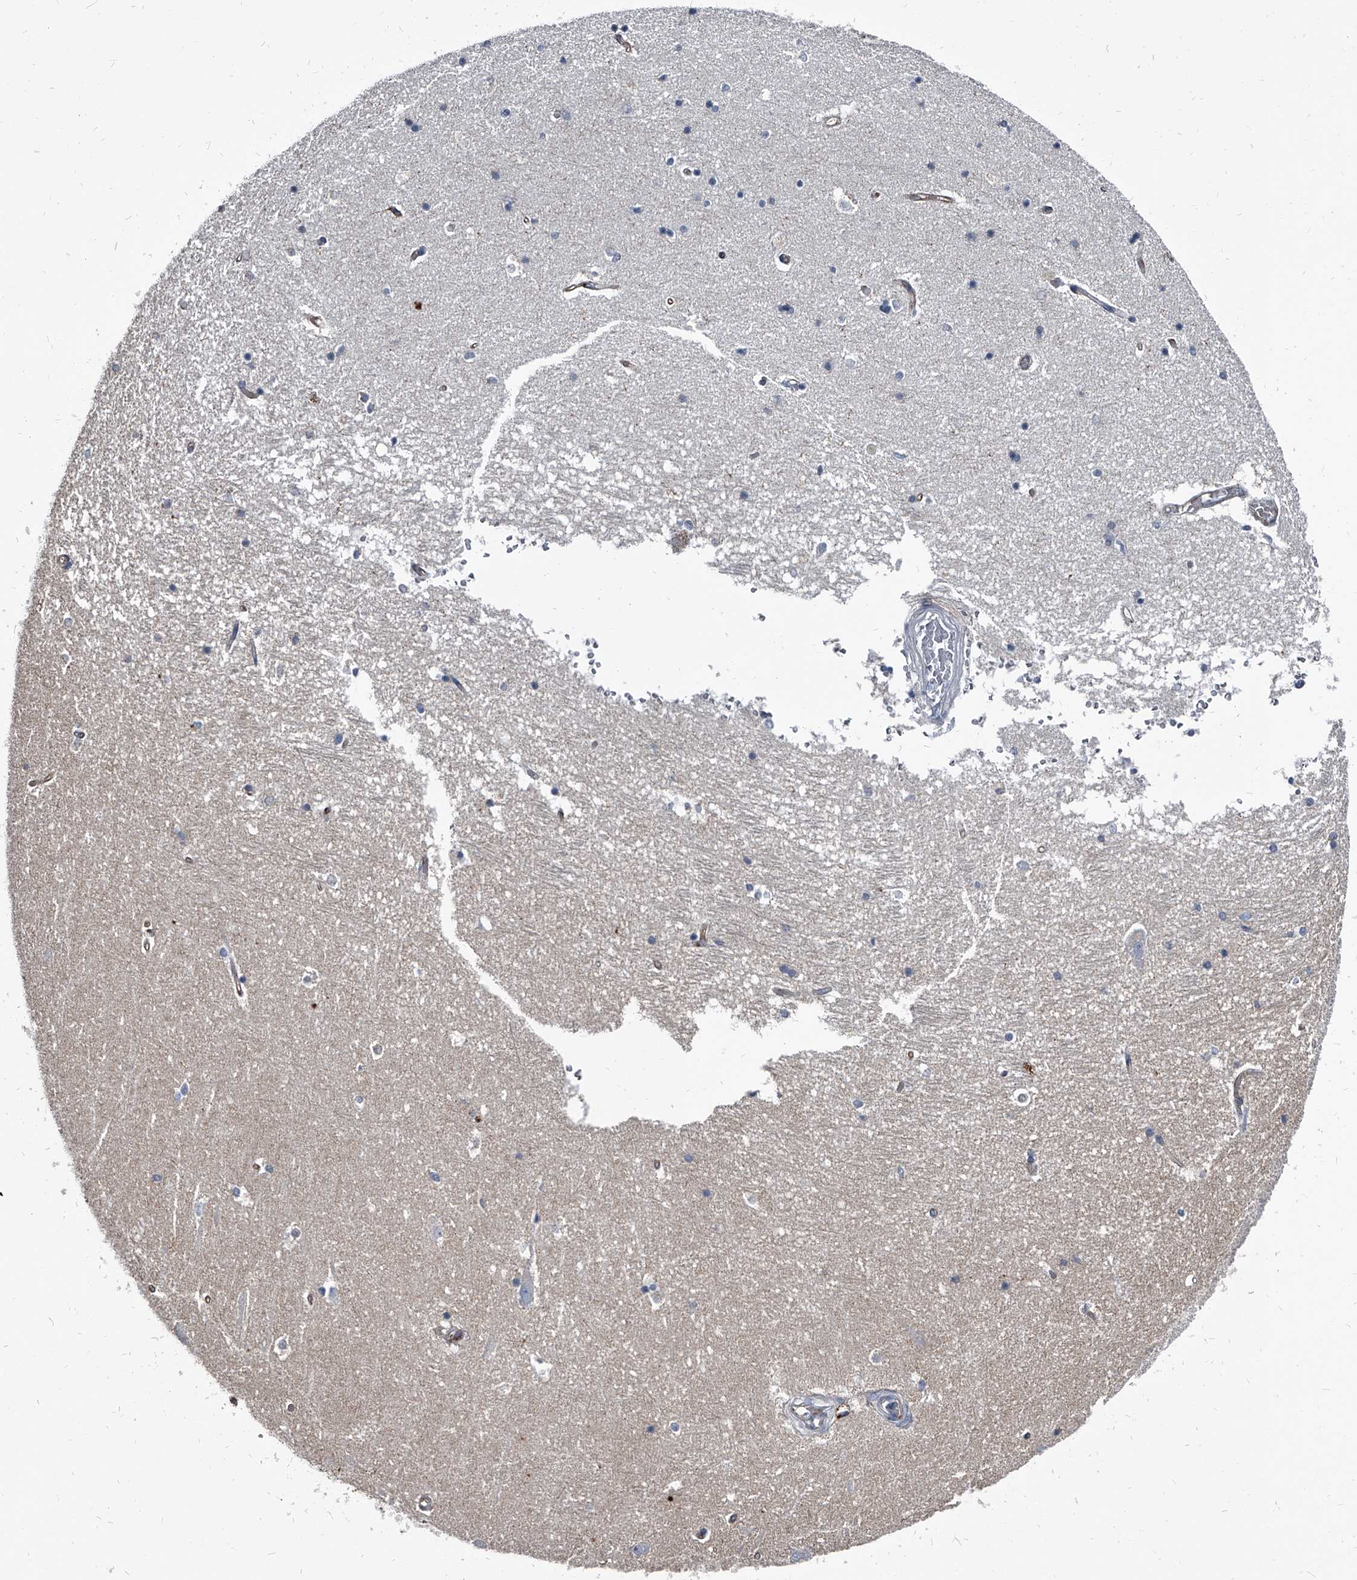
{"staining": {"intensity": "negative", "quantity": "none", "location": "none"}, "tissue": "hippocampus", "cell_type": "Glial cells", "image_type": "normal", "snomed": [{"axis": "morphology", "description": "Normal tissue, NOS"}, {"axis": "topography", "description": "Hippocampus"}], "caption": "Immunohistochemistry of normal human hippocampus shows no positivity in glial cells.", "gene": "PGLYRP3", "patient": {"sex": "male", "age": 45}}